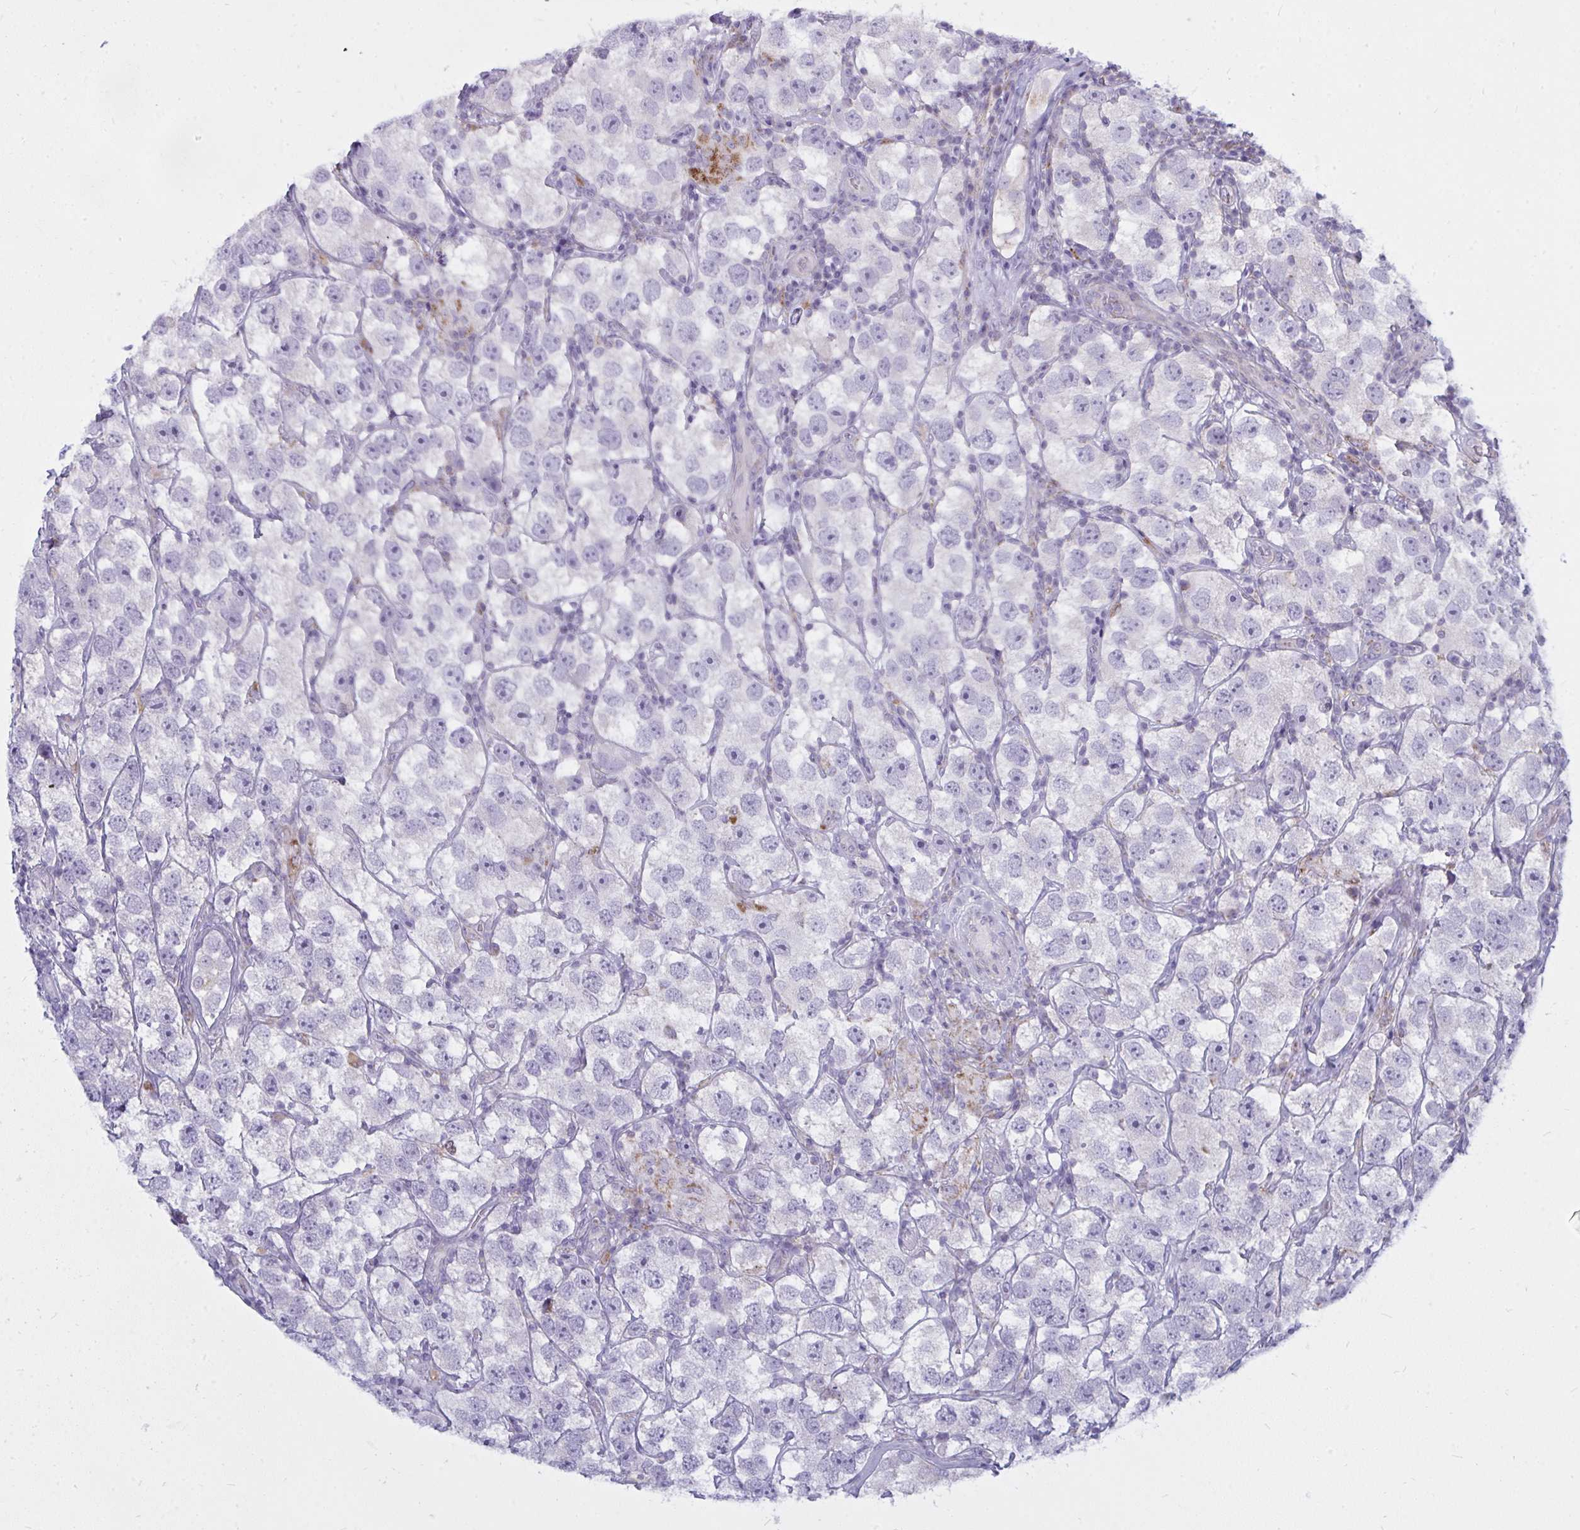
{"staining": {"intensity": "negative", "quantity": "none", "location": "none"}, "tissue": "testis cancer", "cell_type": "Tumor cells", "image_type": "cancer", "snomed": [{"axis": "morphology", "description": "Seminoma, NOS"}, {"axis": "topography", "description": "Testis"}], "caption": "A histopathology image of testis cancer (seminoma) stained for a protein exhibits no brown staining in tumor cells. Brightfield microscopy of IHC stained with DAB (brown) and hematoxylin (blue), captured at high magnification.", "gene": "ATG9A", "patient": {"sex": "male", "age": 26}}